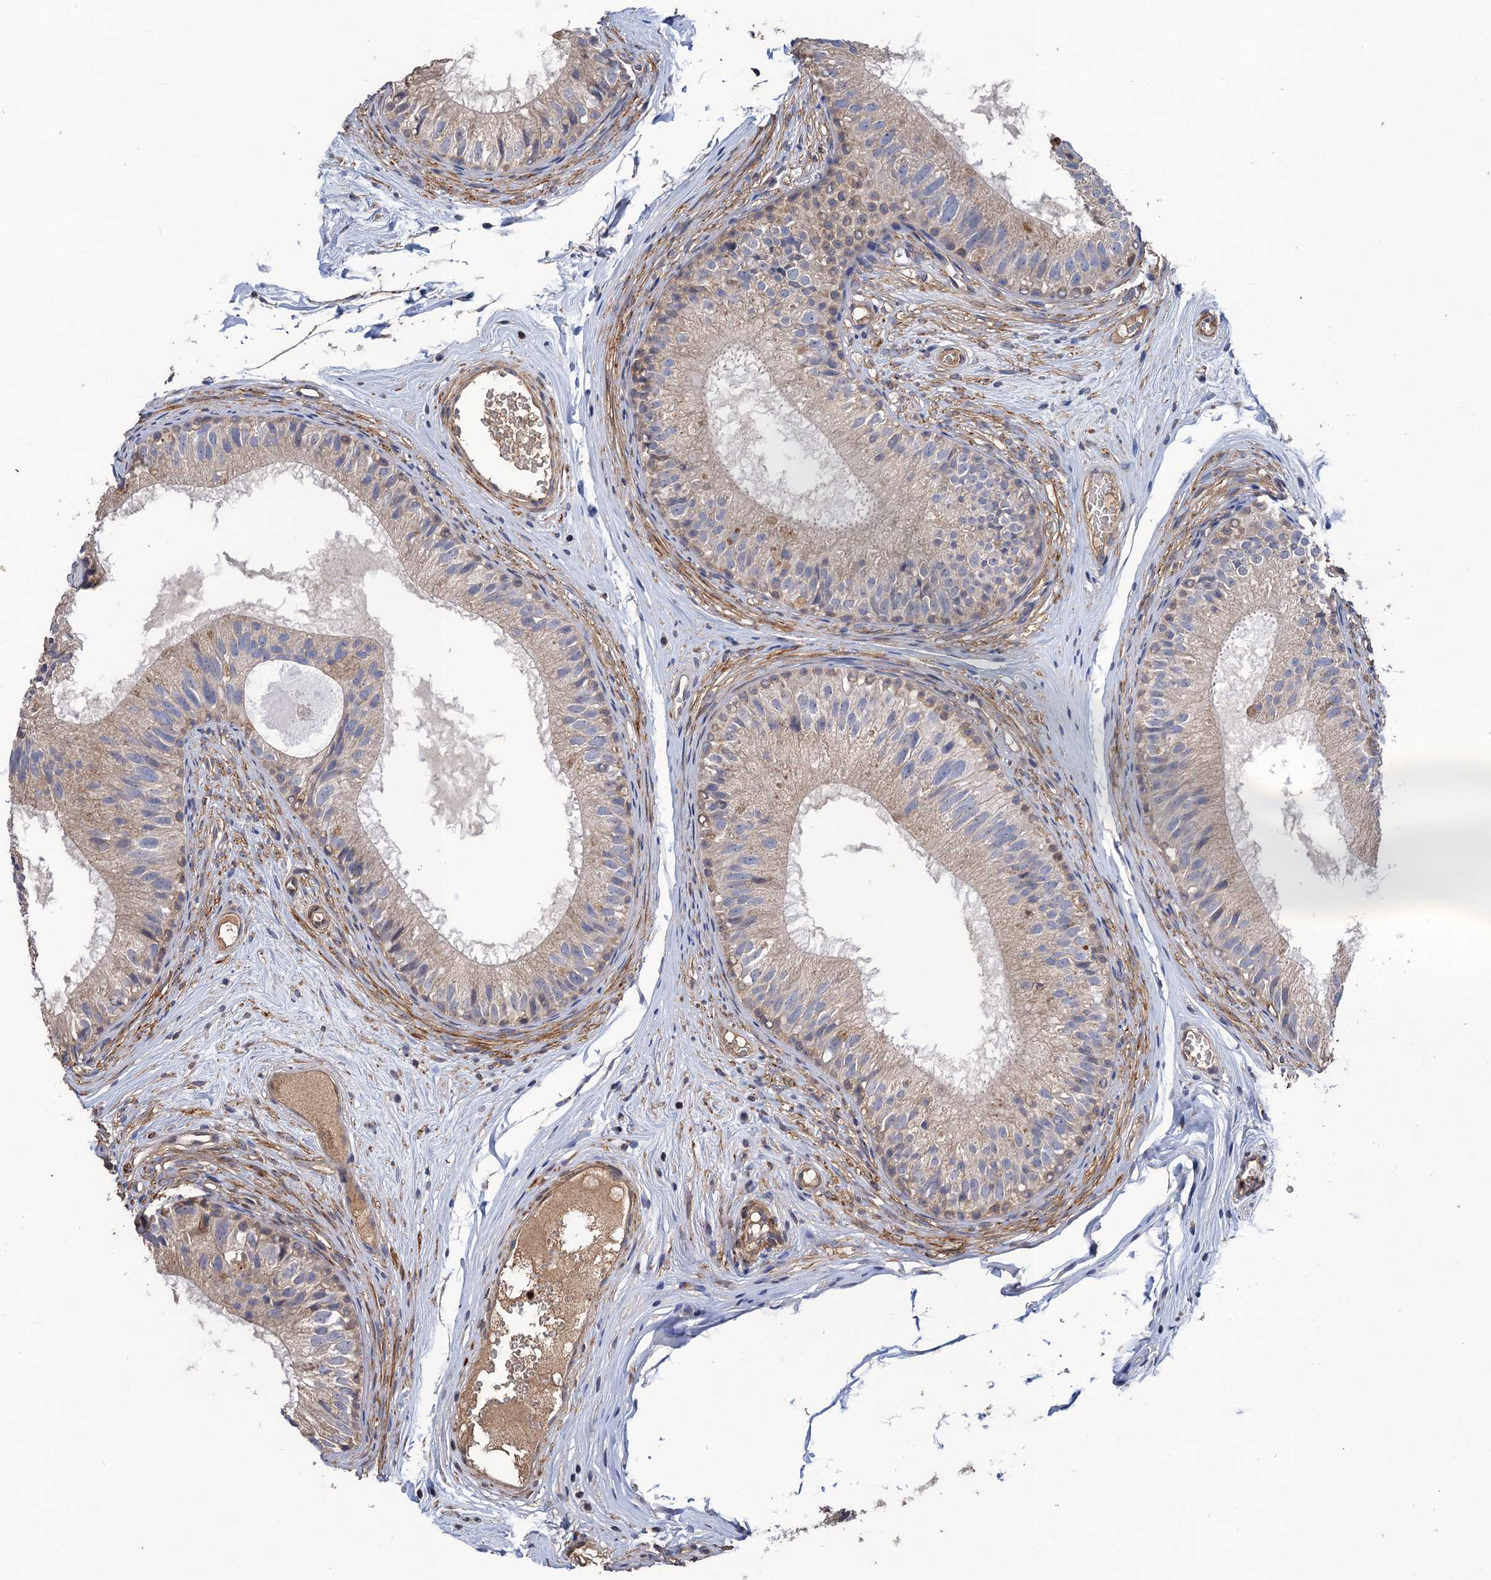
{"staining": {"intensity": "weak", "quantity": "<25%", "location": "cytoplasmic/membranous"}, "tissue": "epididymis", "cell_type": "Glandular cells", "image_type": "normal", "snomed": [{"axis": "morphology", "description": "Normal tissue, NOS"}, {"axis": "morphology", "description": "Seminoma in situ"}, {"axis": "topography", "description": "Testis"}, {"axis": "topography", "description": "Epididymis"}], "caption": "An immunohistochemistry (IHC) histopathology image of benign epididymis is shown. There is no staining in glandular cells of epididymis. Nuclei are stained in blue.", "gene": "DGKA", "patient": {"sex": "male", "age": 28}}